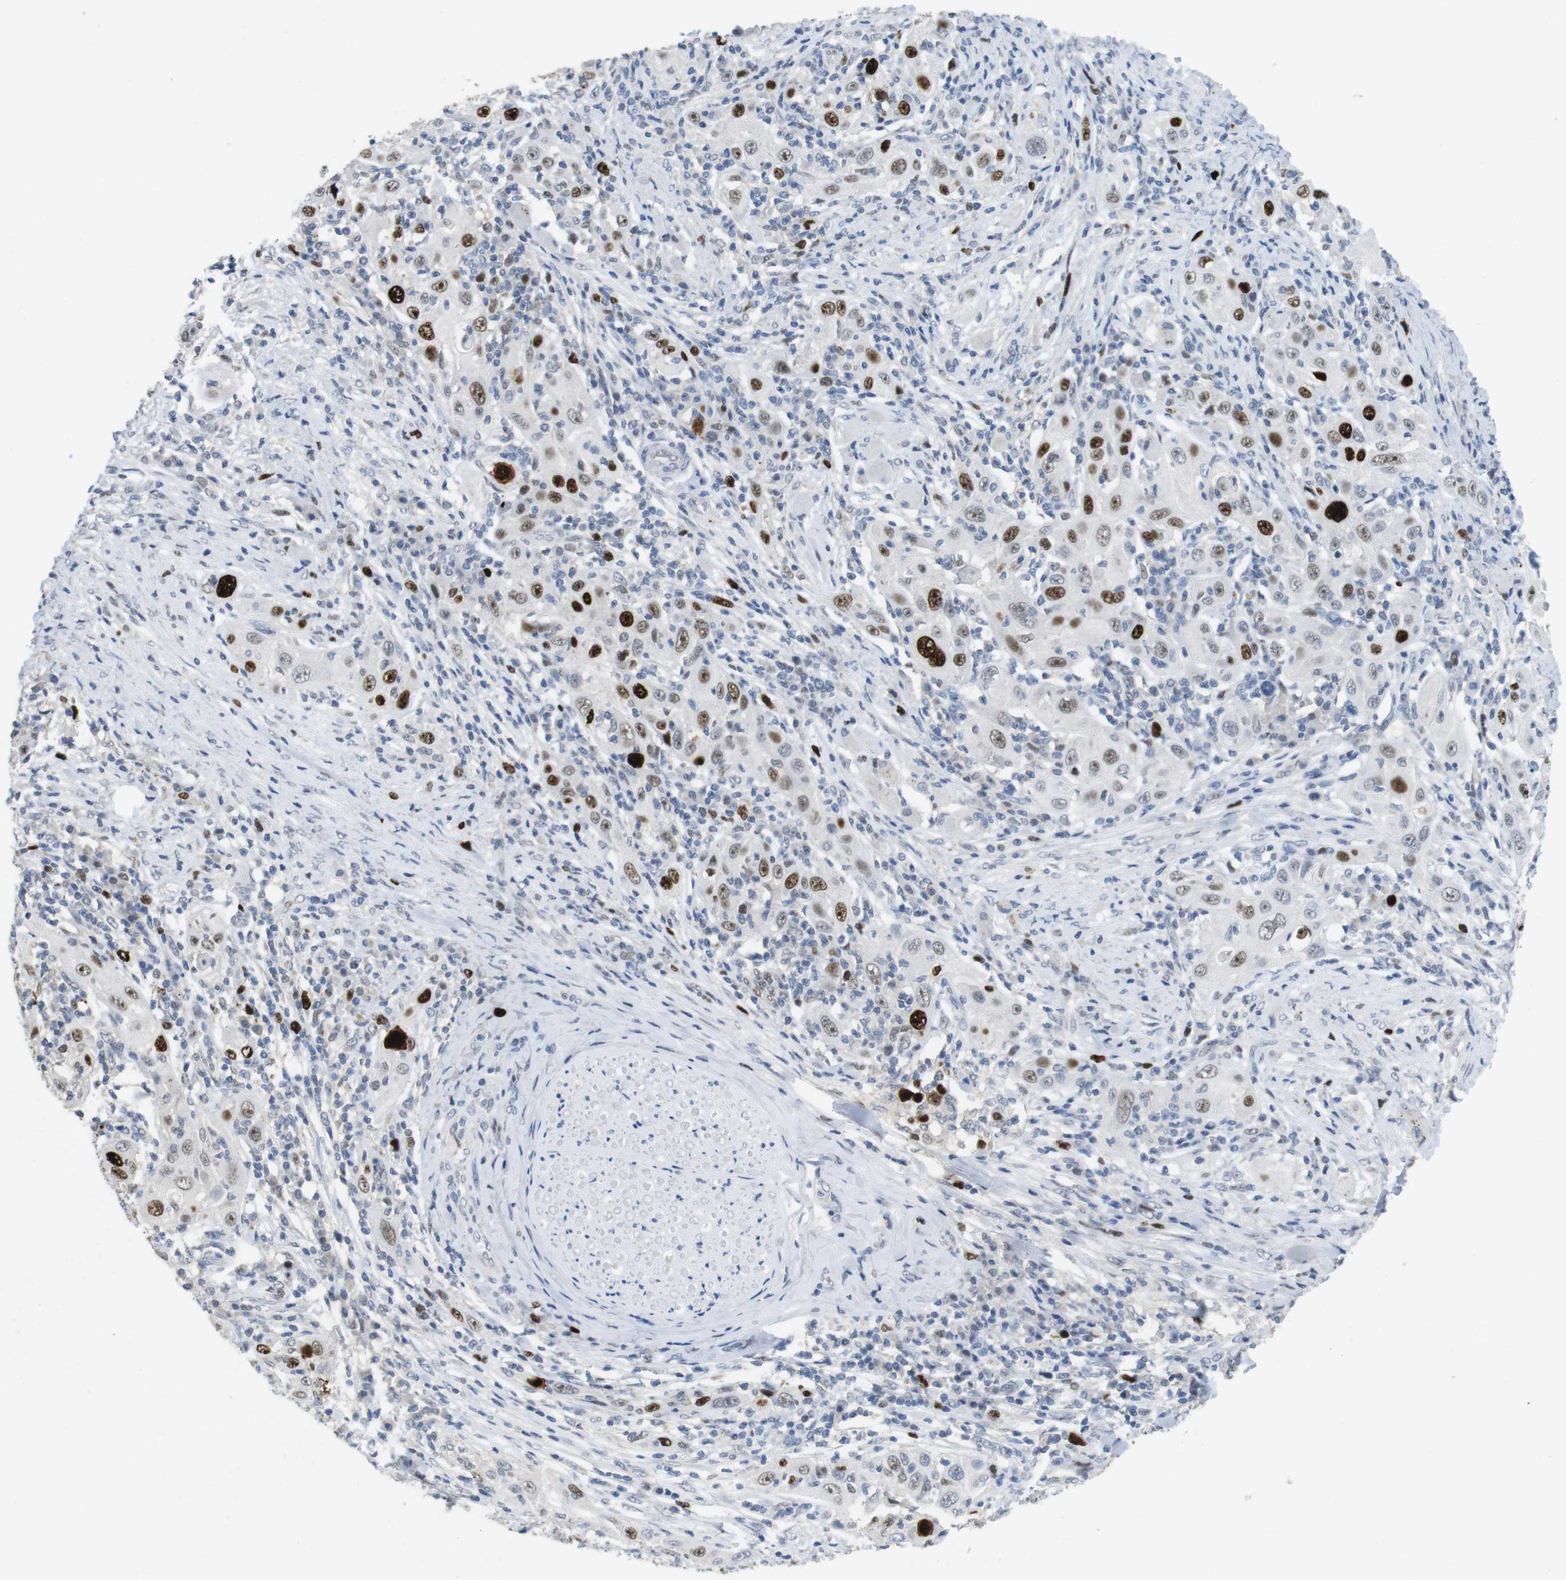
{"staining": {"intensity": "strong", "quantity": "25%-75%", "location": "nuclear"}, "tissue": "skin cancer", "cell_type": "Tumor cells", "image_type": "cancer", "snomed": [{"axis": "morphology", "description": "Squamous cell carcinoma, NOS"}, {"axis": "topography", "description": "Skin"}], "caption": "Immunohistochemistry (IHC) histopathology image of skin cancer stained for a protein (brown), which exhibits high levels of strong nuclear positivity in about 25%-75% of tumor cells.", "gene": "KPNA2", "patient": {"sex": "female", "age": 88}}